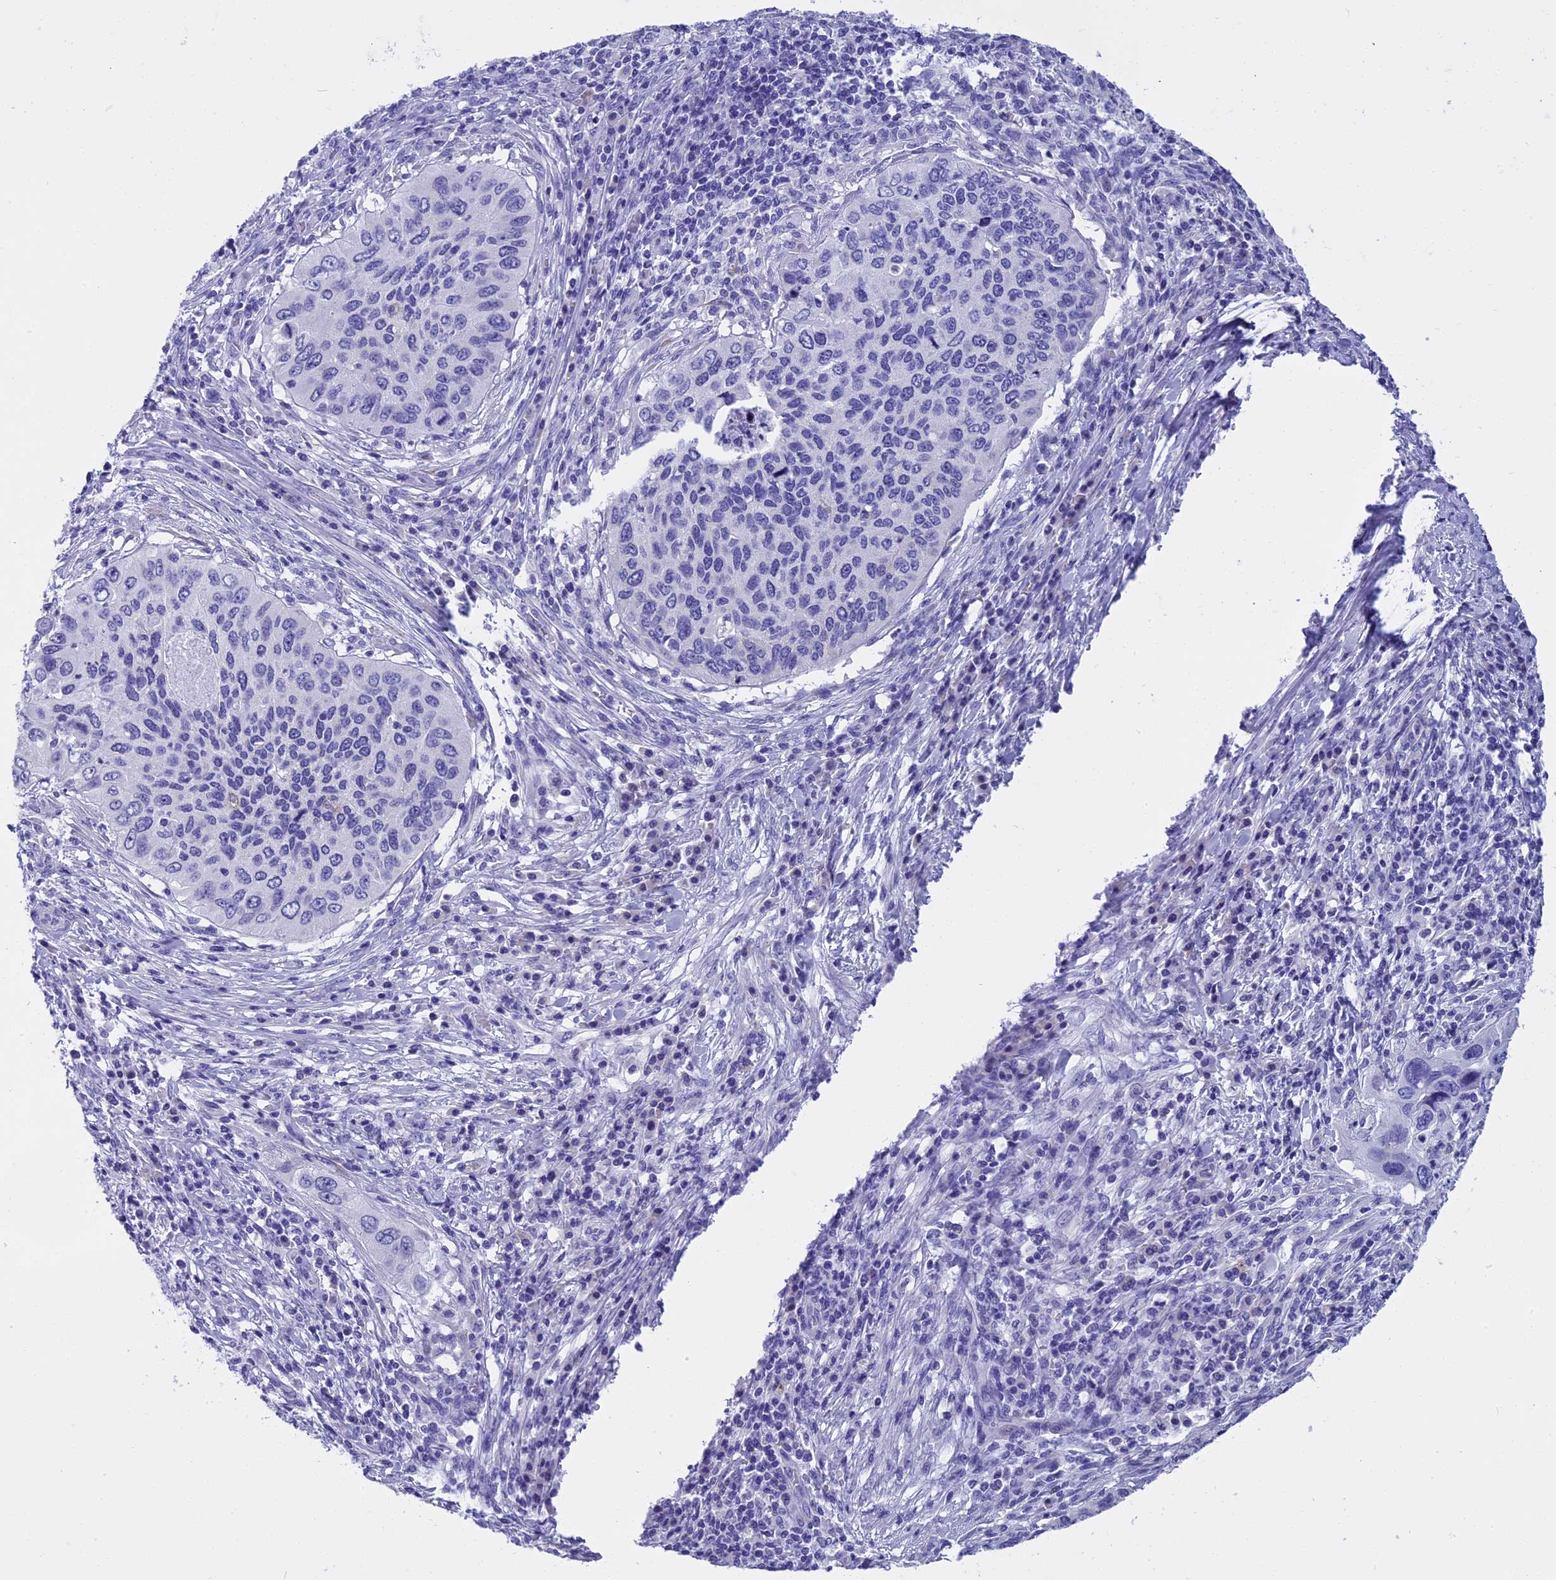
{"staining": {"intensity": "negative", "quantity": "none", "location": "none"}, "tissue": "cervical cancer", "cell_type": "Tumor cells", "image_type": "cancer", "snomed": [{"axis": "morphology", "description": "Squamous cell carcinoma, NOS"}, {"axis": "topography", "description": "Cervix"}], "caption": "This is an IHC image of cervical squamous cell carcinoma. There is no staining in tumor cells.", "gene": "KCTD14", "patient": {"sex": "female", "age": 38}}